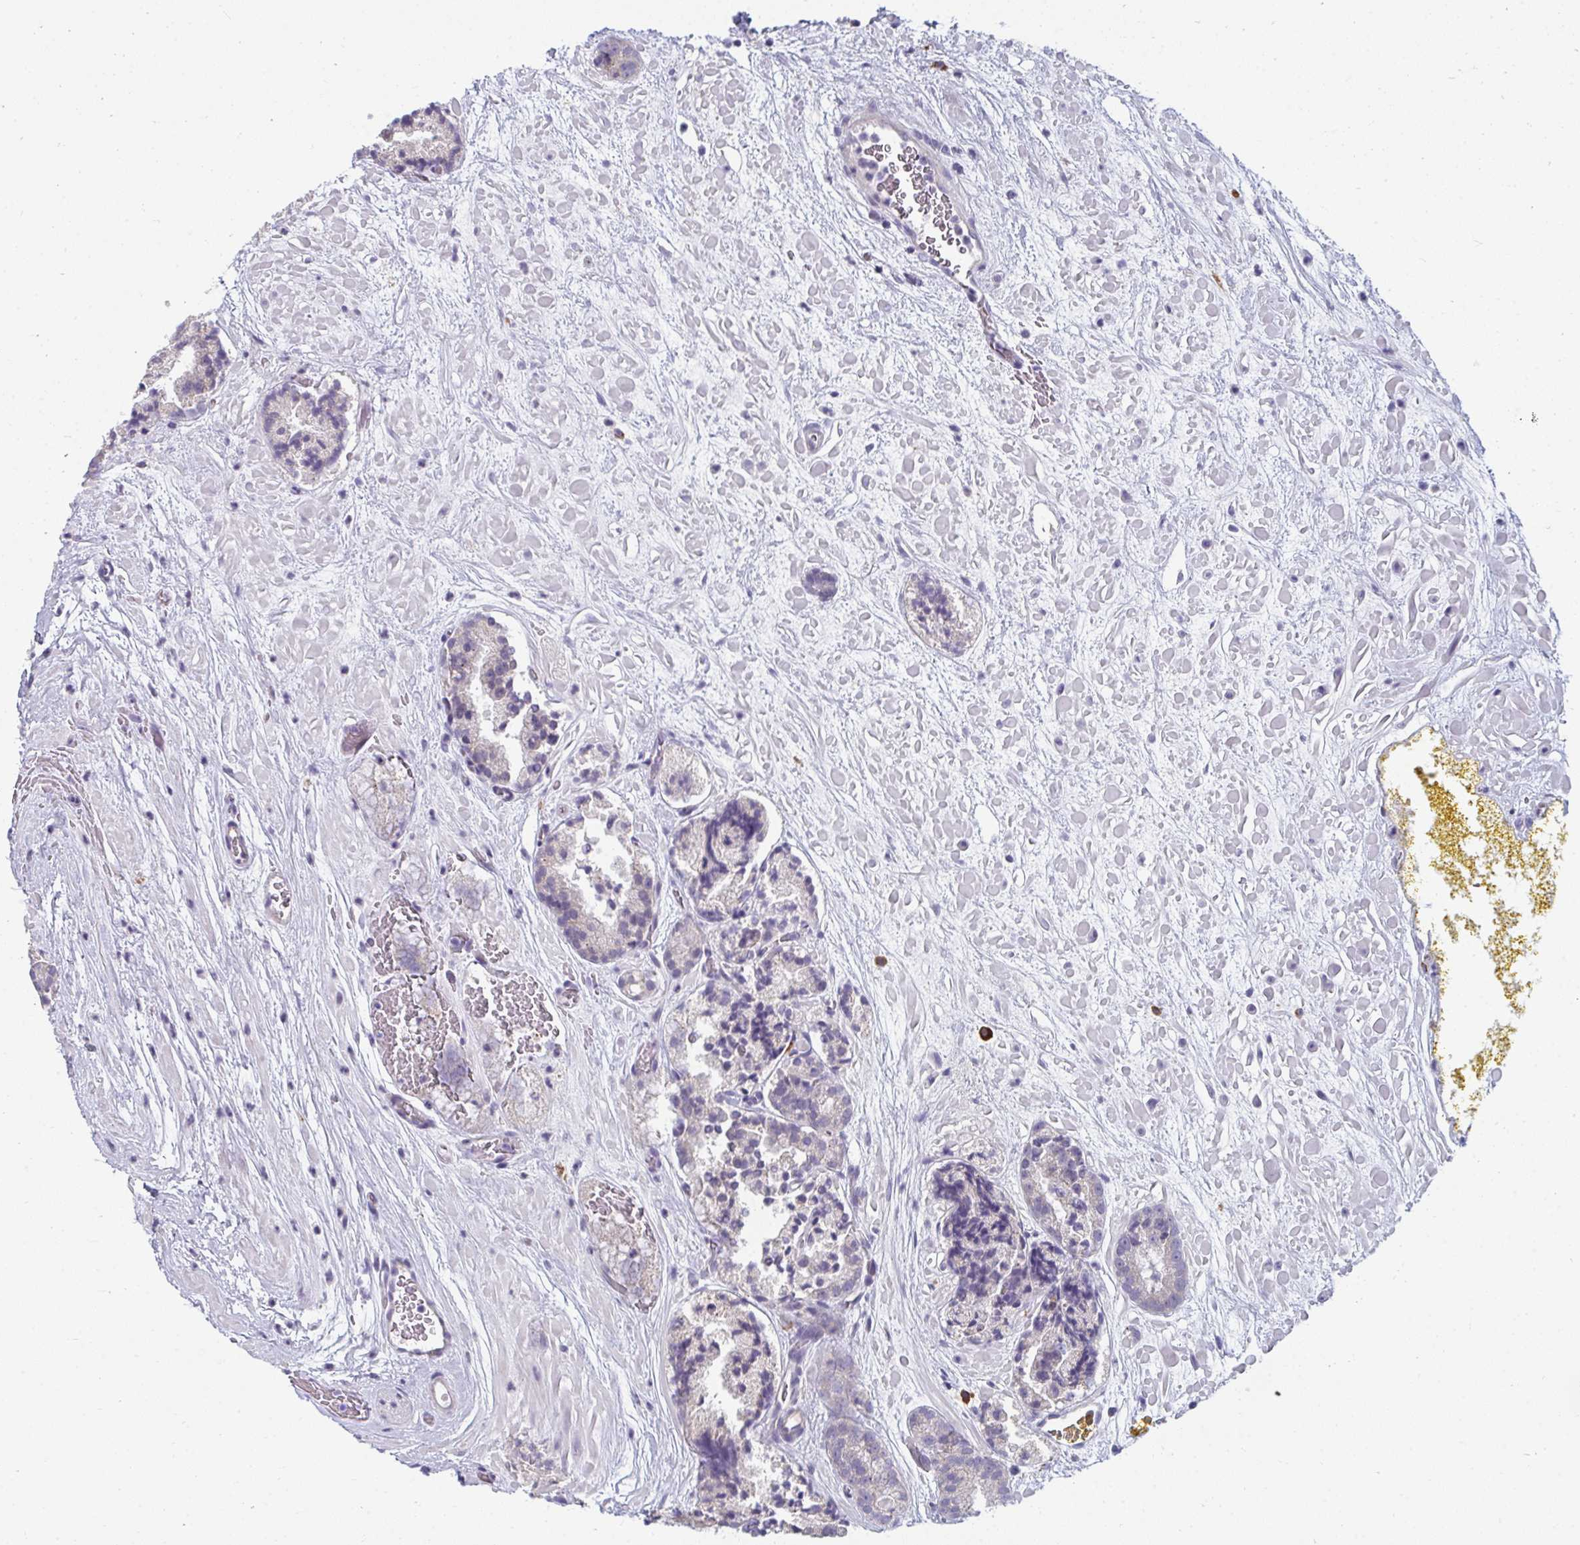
{"staining": {"intensity": "weak", "quantity": "<25%", "location": "cytoplasmic/membranous"}, "tissue": "prostate cancer", "cell_type": "Tumor cells", "image_type": "cancer", "snomed": [{"axis": "morphology", "description": "Adenocarcinoma, High grade"}, {"axis": "topography", "description": "Prostate"}], "caption": "High magnification brightfield microscopy of prostate high-grade adenocarcinoma stained with DAB (brown) and counterstained with hematoxylin (blue): tumor cells show no significant staining. The staining was performed using DAB (3,3'-diaminobenzidine) to visualize the protein expression in brown, while the nuclei were stained in blue with hematoxylin (Magnification: 20x).", "gene": "EIF1AD", "patient": {"sex": "male", "age": 66}}